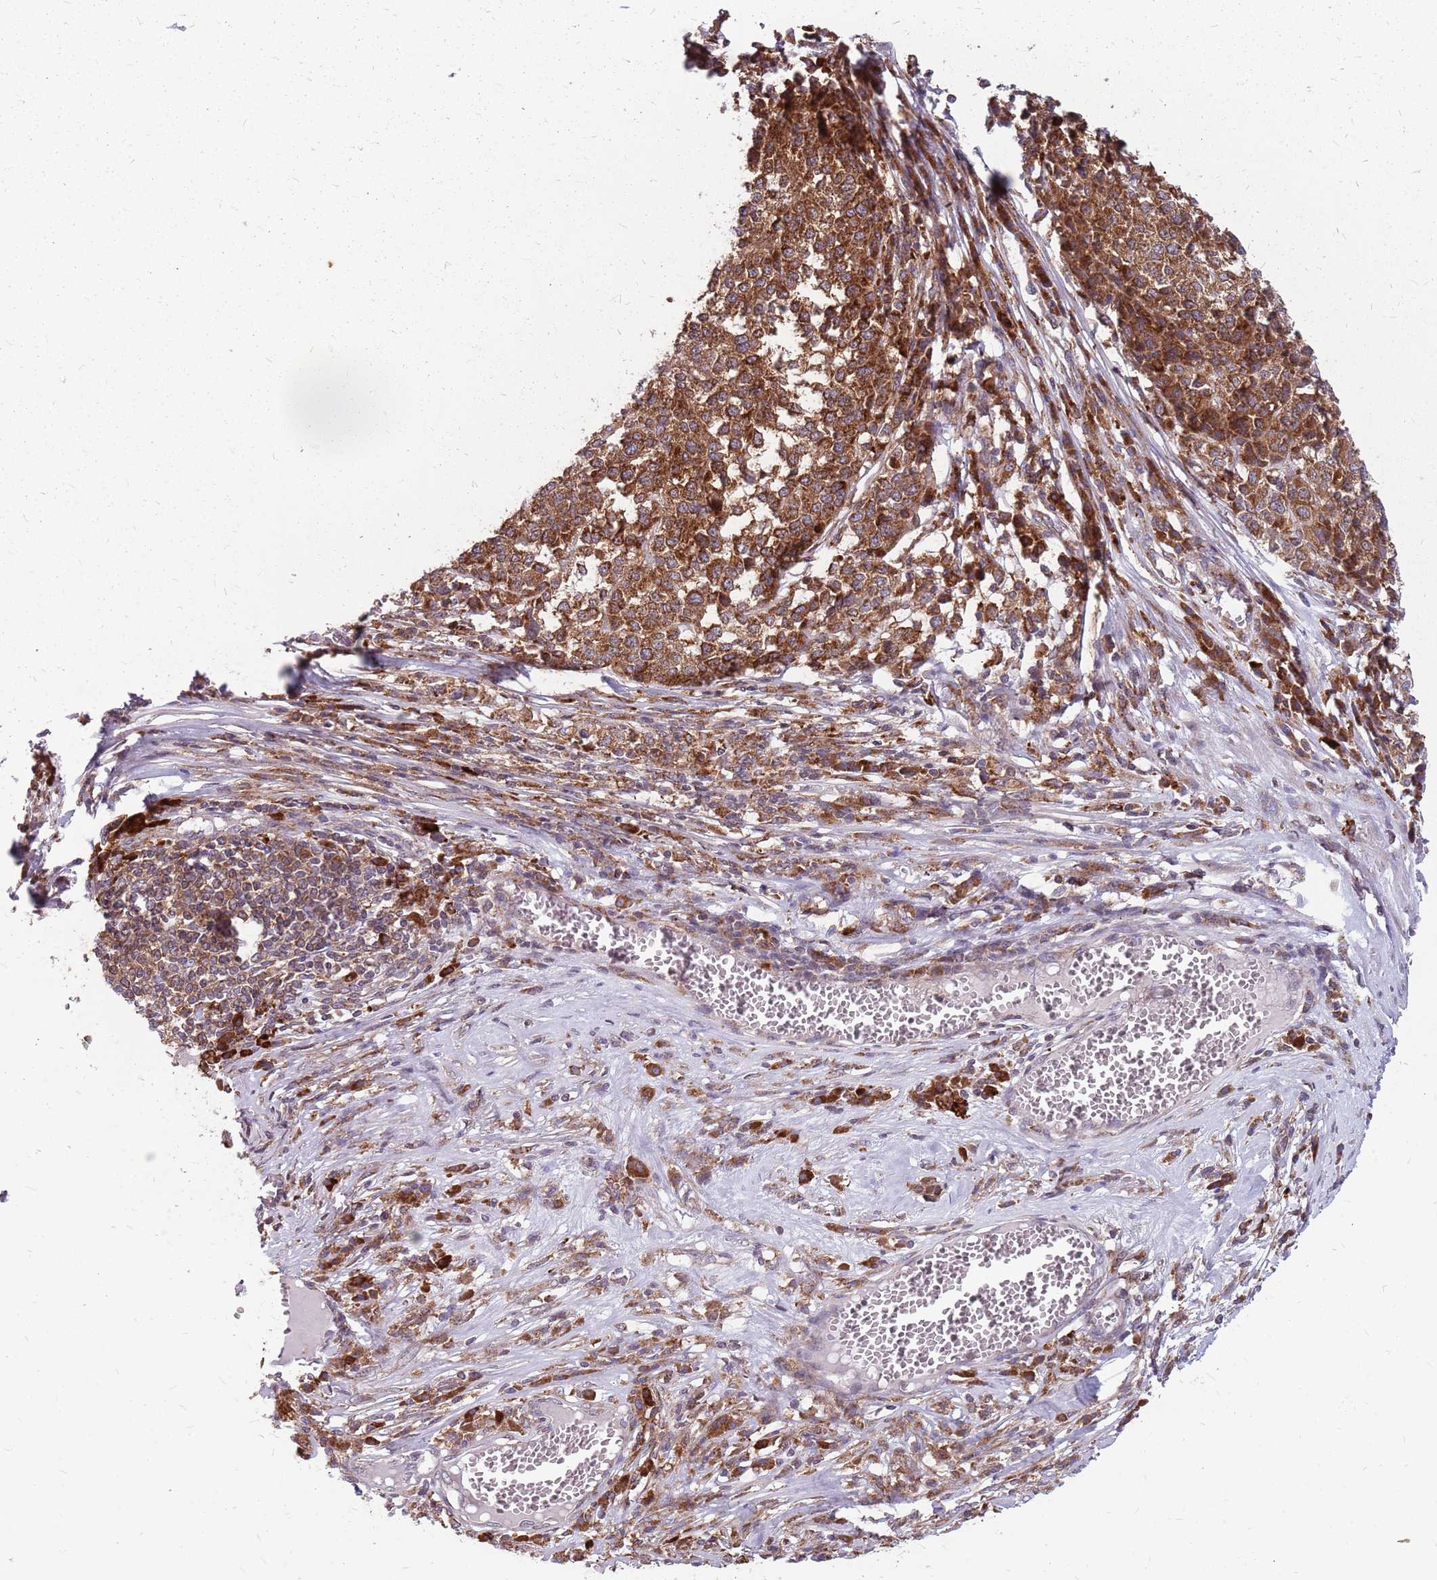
{"staining": {"intensity": "moderate", "quantity": ">75%", "location": "cytoplasmic/membranous"}, "tissue": "melanoma", "cell_type": "Tumor cells", "image_type": "cancer", "snomed": [{"axis": "morphology", "description": "Malignant melanoma, Metastatic site"}, {"axis": "topography", "description": "Lymph node"}], "caption": "High-magnification brightfield microscopy of malignant melanoma (metastatic site) stained with DAB (brown) and counterstained with hematoxylin (blue). tumor cells exhibit moderate cytoplasmic/membranous positivity is present in about>75% of cells.", "gene": "NME4", "patient": {"sex": "male", "age": 44}}